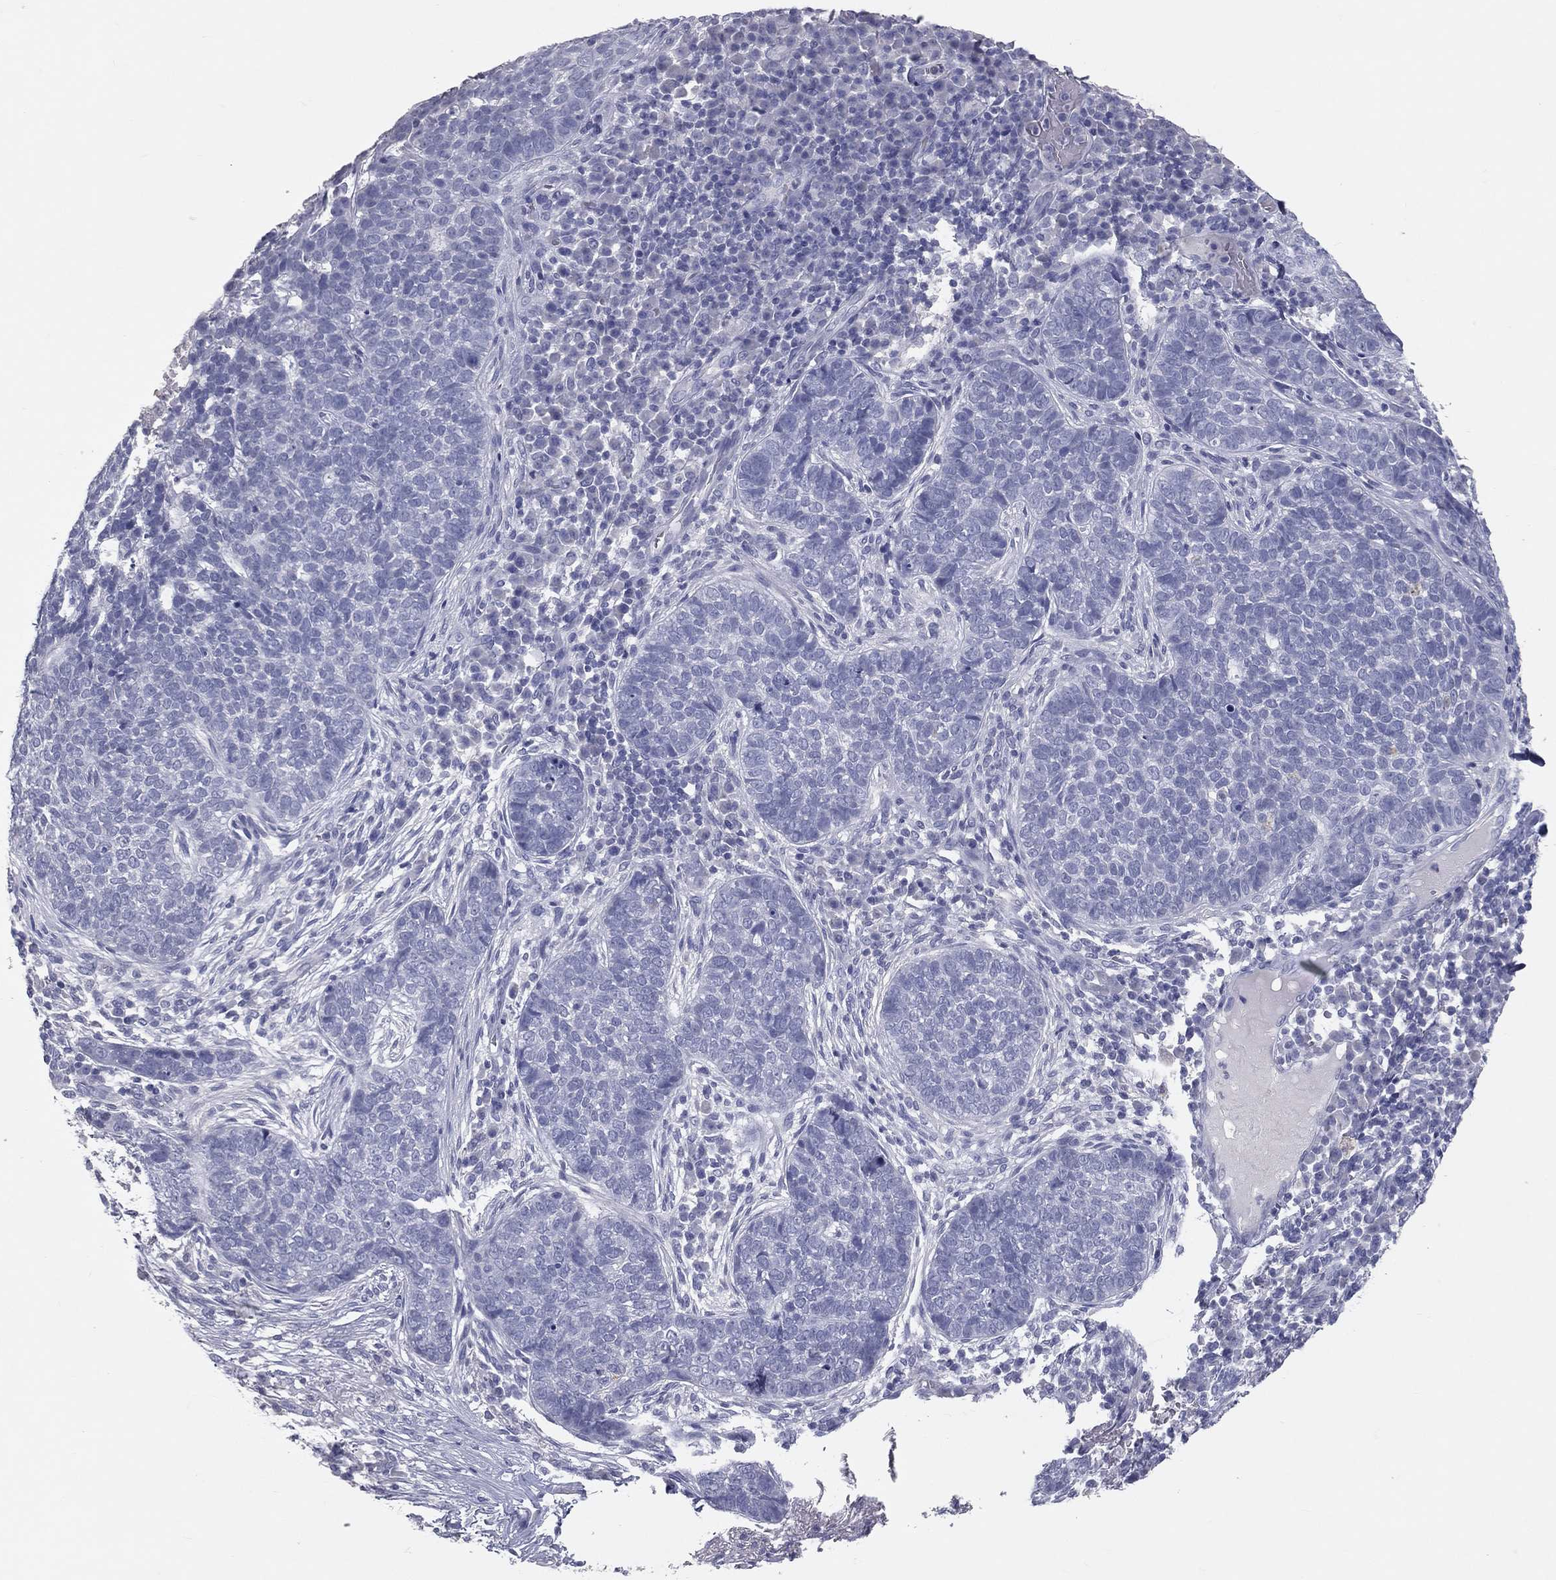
{"staining": {"intensity": "negative", "quantity": "none", "location": "none"}, "tissue": "skin cancer", "cell_type": "Tumor cells", "image_type": "cancer", "snomed": [{"axis": "morphology", "description": "Basal cell carcinoma"}, {"axis": "topography", "description": "Skin"}], "caption": "IHC histopathology image of neoplastic tissue: human skin cancer (basal cell carcinoma) stained with DAB (3,3'-diaminobenzidine) demonstrates no significant protein expression in tumor cells.", "gene": "TFPI2", "patient": {"sex": "female", "age": 69}}